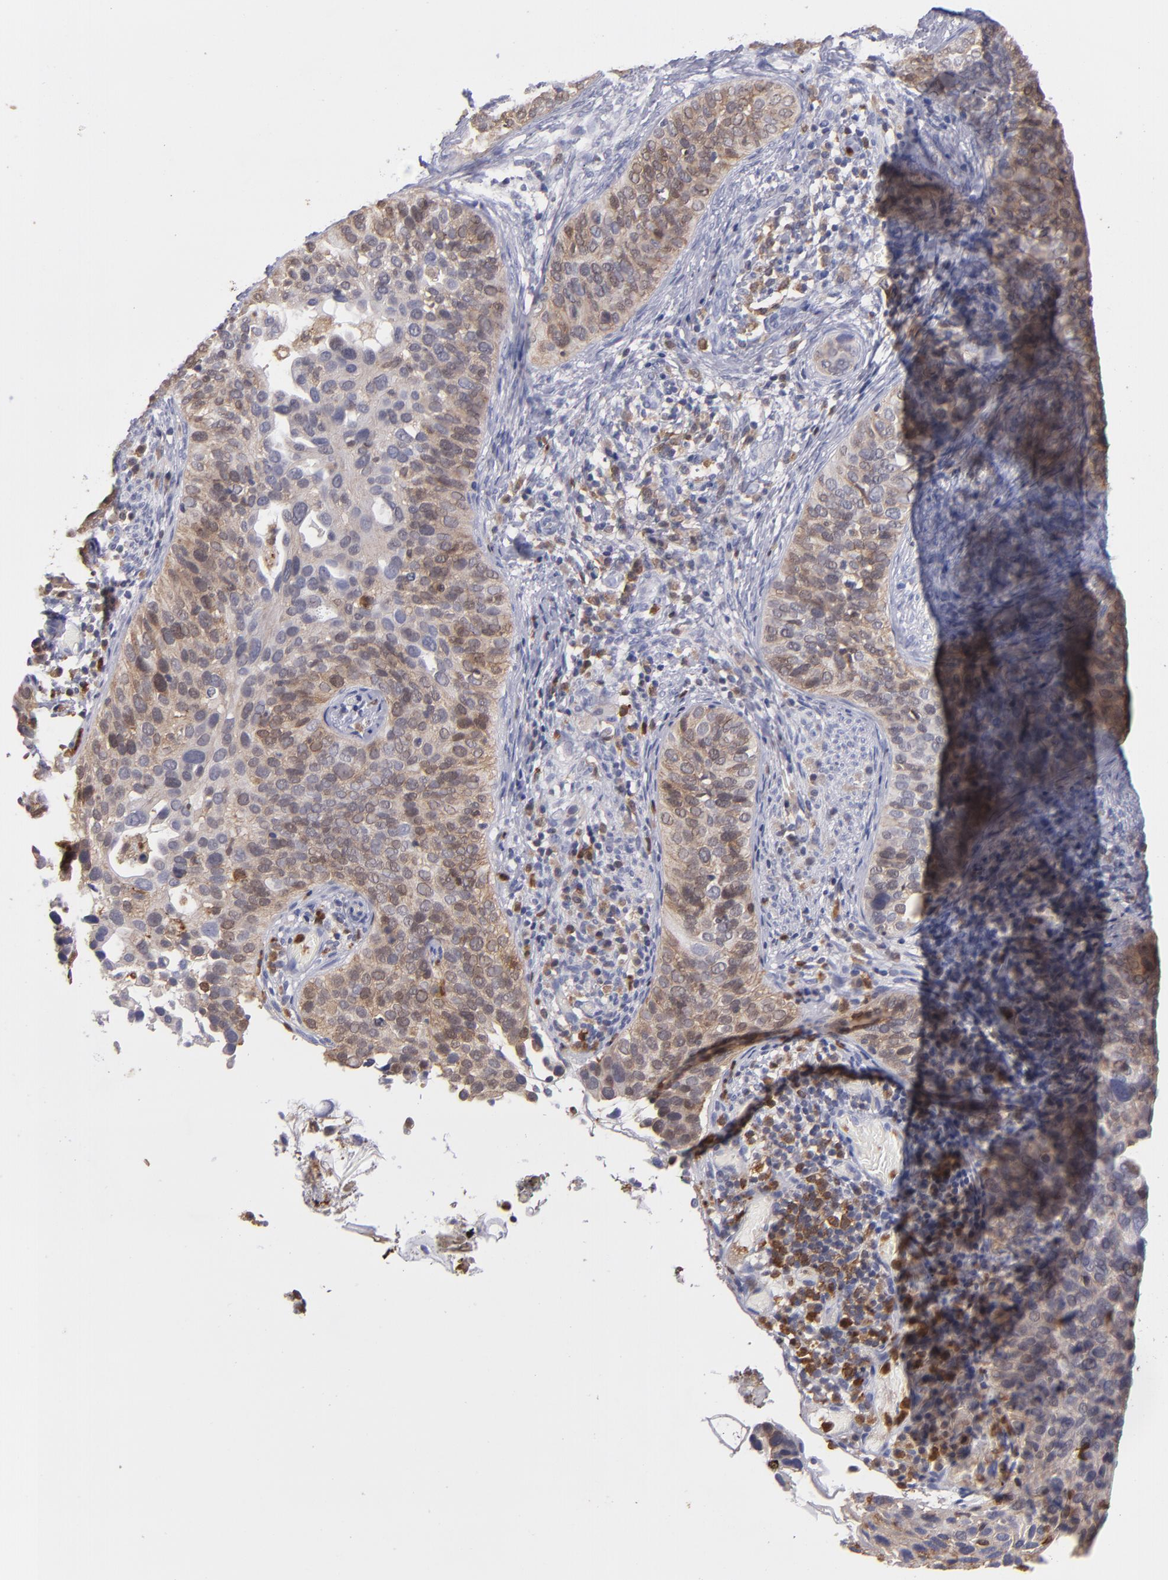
{"staining": {"intensity": "moderate", "quantity": "25%-75%", "location": "cytoplasmic/membranous"}, "tissue": "cervical cancer", "cell_type": "Tumor cells", "image_type": "cancer", "snomed": [{"axis": "morphology", "description": "Squamous cell carcinoma, NOS"}, {"axis": "topography", "description": "Cervix"}], "caption": "Immunohistochemistry (IHC) photomicrograph of neoplastic tissue: human cervical squamous cell carcinoma stained using immunohistochemistry (IHC) displays medium levels of moderate protein expression localized specifically in the cytoplasmic/membranous of tumor cells, appearing as a cytoplasmic/membranous brown color.", "gene": "PRKCD", "patient": {"sex": "female", "age": 31}}